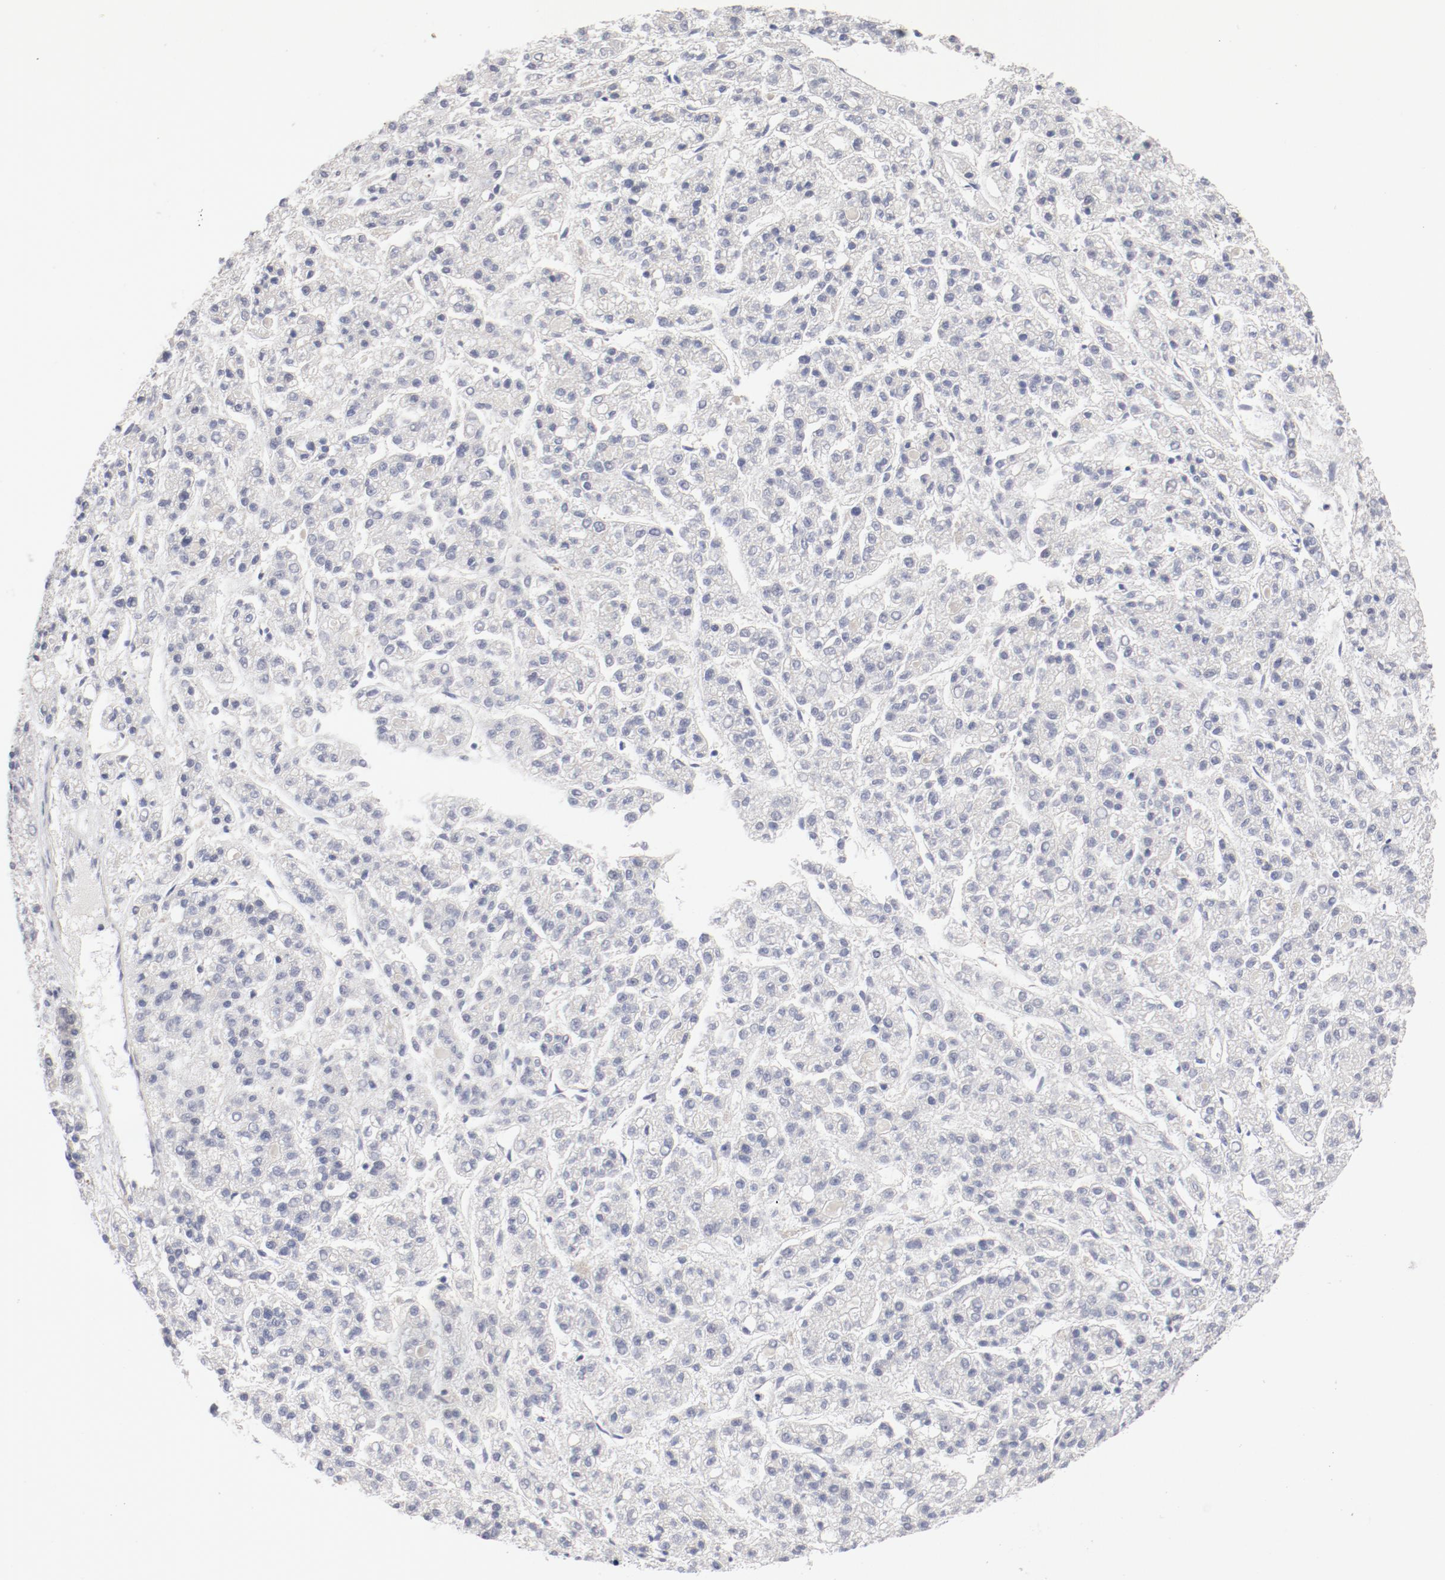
{"staining": {"intensity": "negative", "quantity": "none", "location": "none"}, "tissue": "liver cancer", "cell_type": "Tumor cells", "image_type": "cancer", "snomed": [{"axis": "morphology", "description": "Carcinoma, Hepatocellular, NOS"}, {"axis": "topography", "description": "Liver"}], "caption": "Human liver hepatocellular carcinoma stained for a protein using immunohistochemistry reveals no positivity in tumor cells.", "gene": "FSCB", "patient": {"sex": "male", "age": 70}}